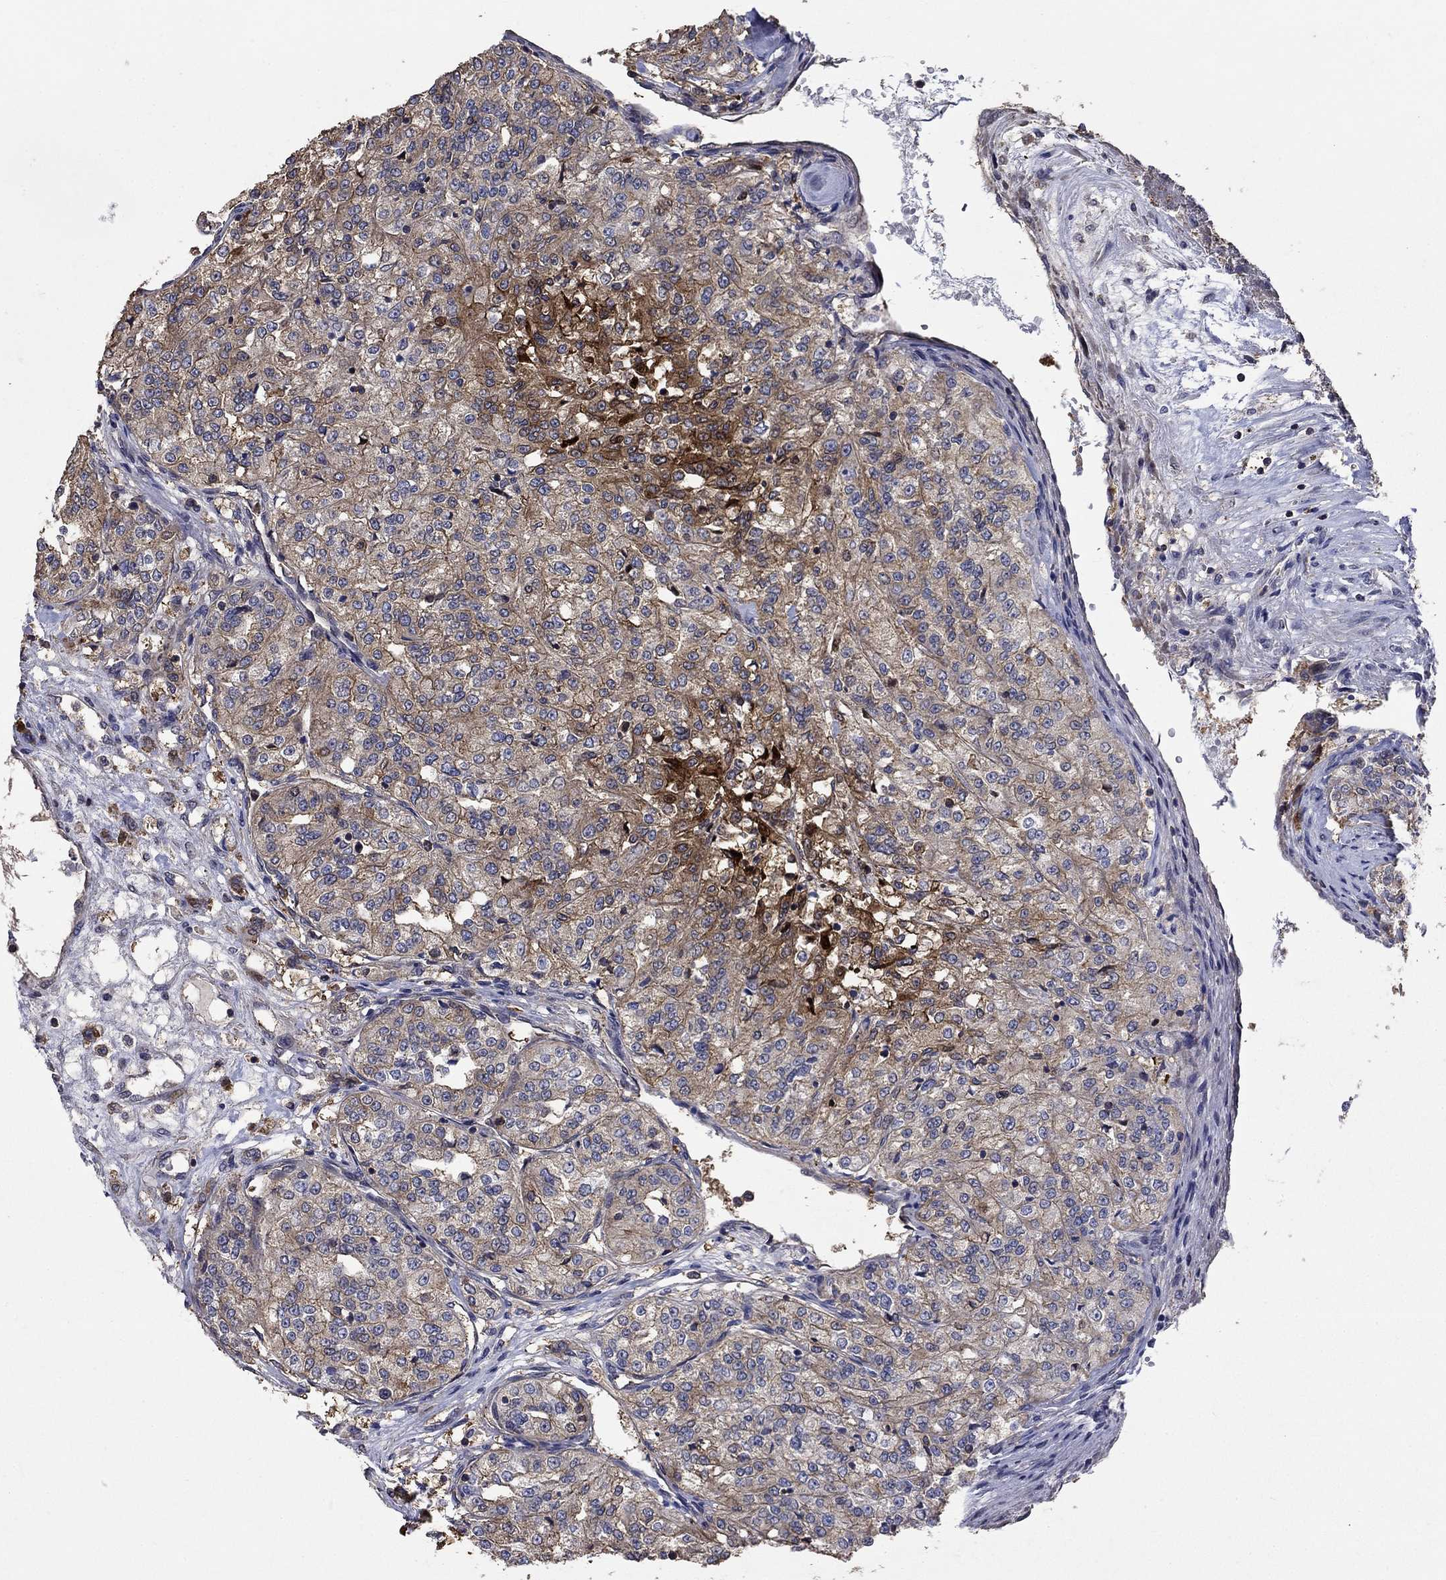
{"staining": {"intensity": "strong", "quantity": "<25%", "location": "cytoplasmic/membranous"}, "tissue": "renal cancer", "cell_type": "Tumor cells", "image_type": "cancer", "snomed": [{"axis": "morphology", "description": "Adenocarcinoma, NOS"}, {"axis": "topography", "description": "Kidney"}], "caption": "Protein expression analysis of renal cancer exhibits strong cytoplasmic/membranous expression in about <25% of tumor cells.", "gene": "DVL1", "patient": {"sex": "female", "age": 63}}